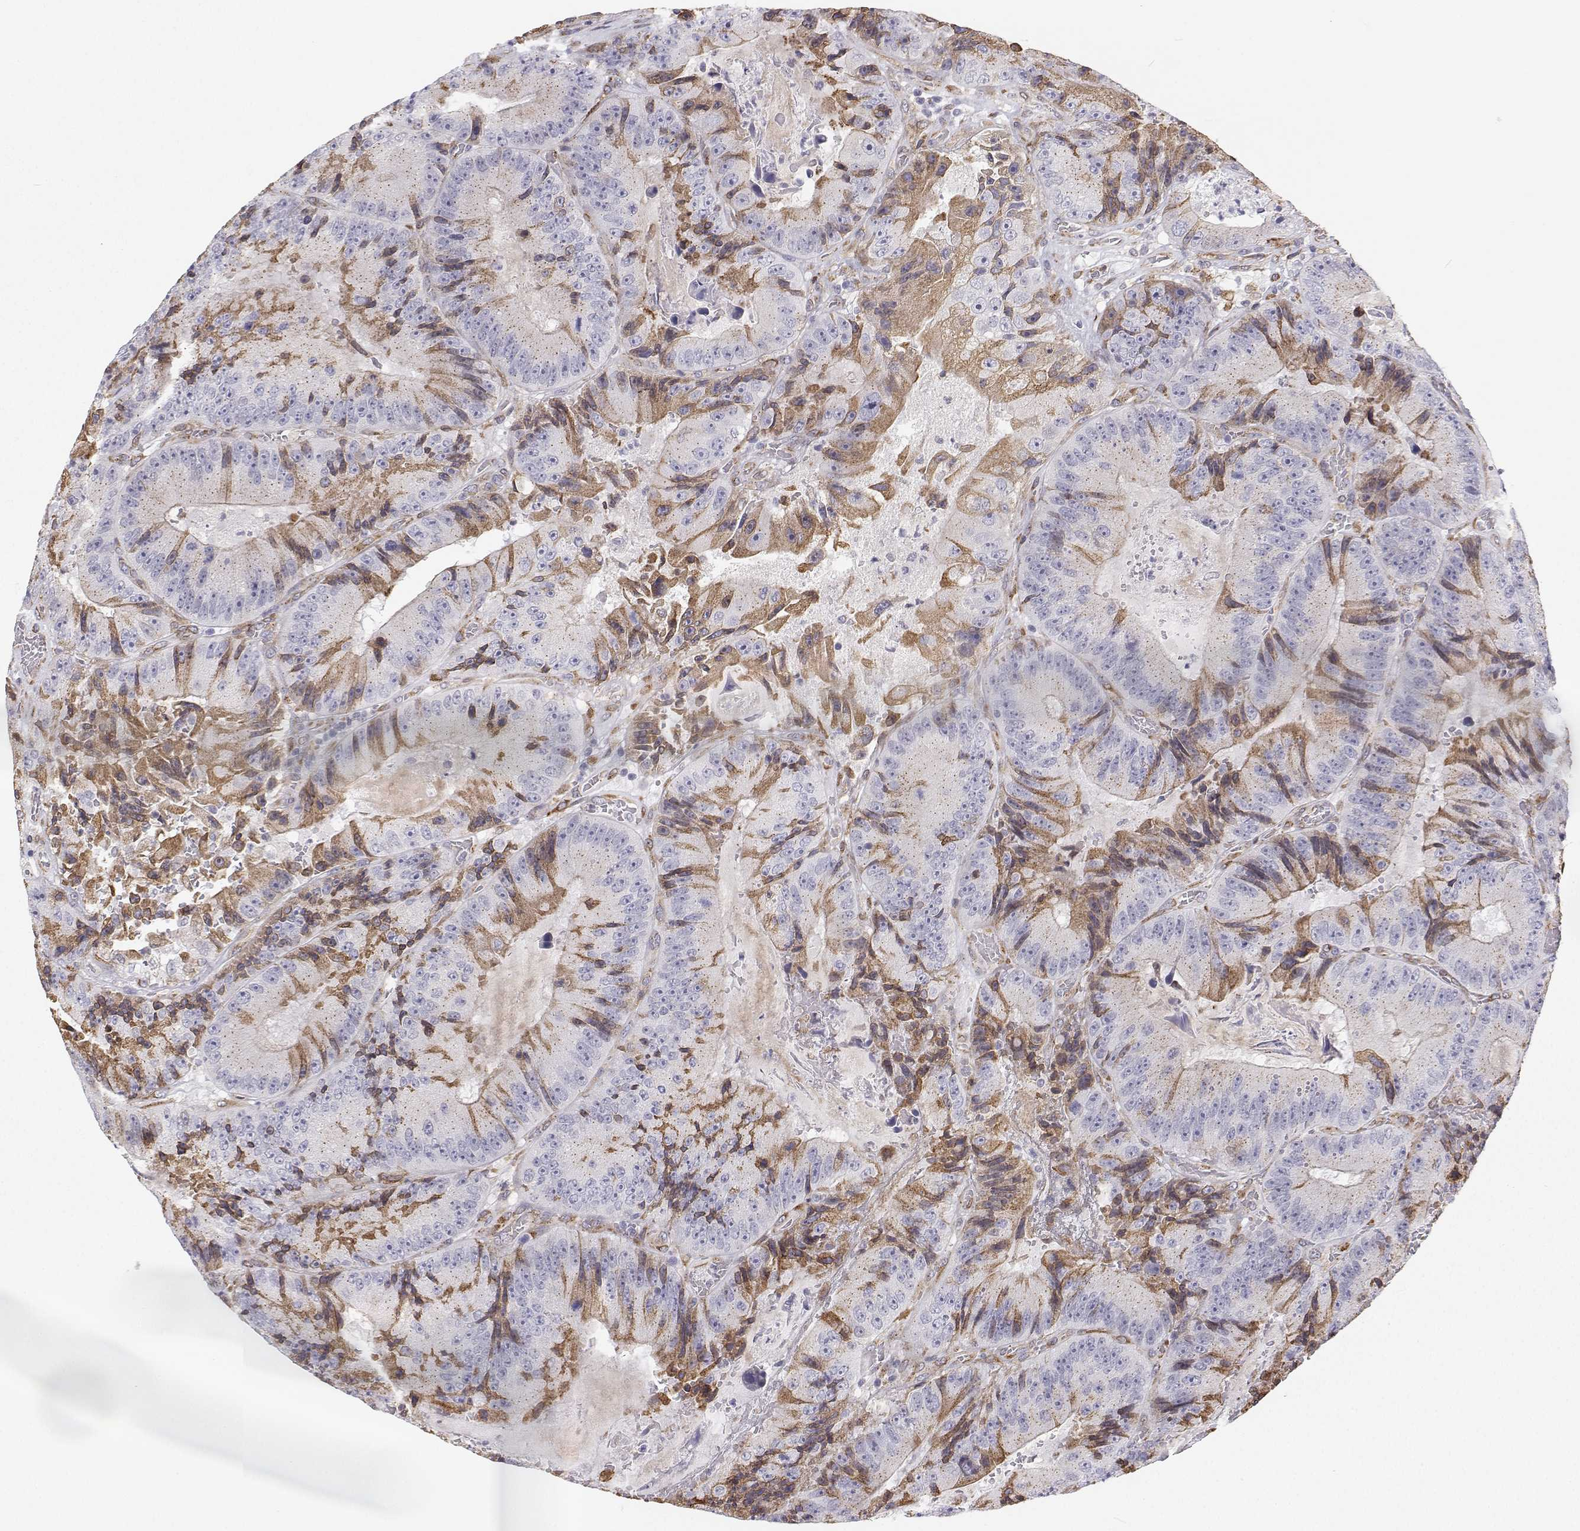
{"staining": {"intensity": "moderate", "quantity": "25%-75%", "location": "cytoplasmic/membranous"}, "tissue": "colorectal cancer", "cell_type": "Tumor cells", "image_type": "cancer", "snomed": [{"axis": "morphology", "description": "Adenocarcinoma, NOS"}, {"axis": "topography", "description": "Colon"}], "caption": "An immunohistochemistry (IHC) histopathology image of tumor tissue is shown. Protein staining in brown labels moderate cytoplasmic/membranous positivity in colorectal adenocarcinoma within tumor cells.", "gene": "STARD13", "patient": {"sex": "female", "age": 86}}